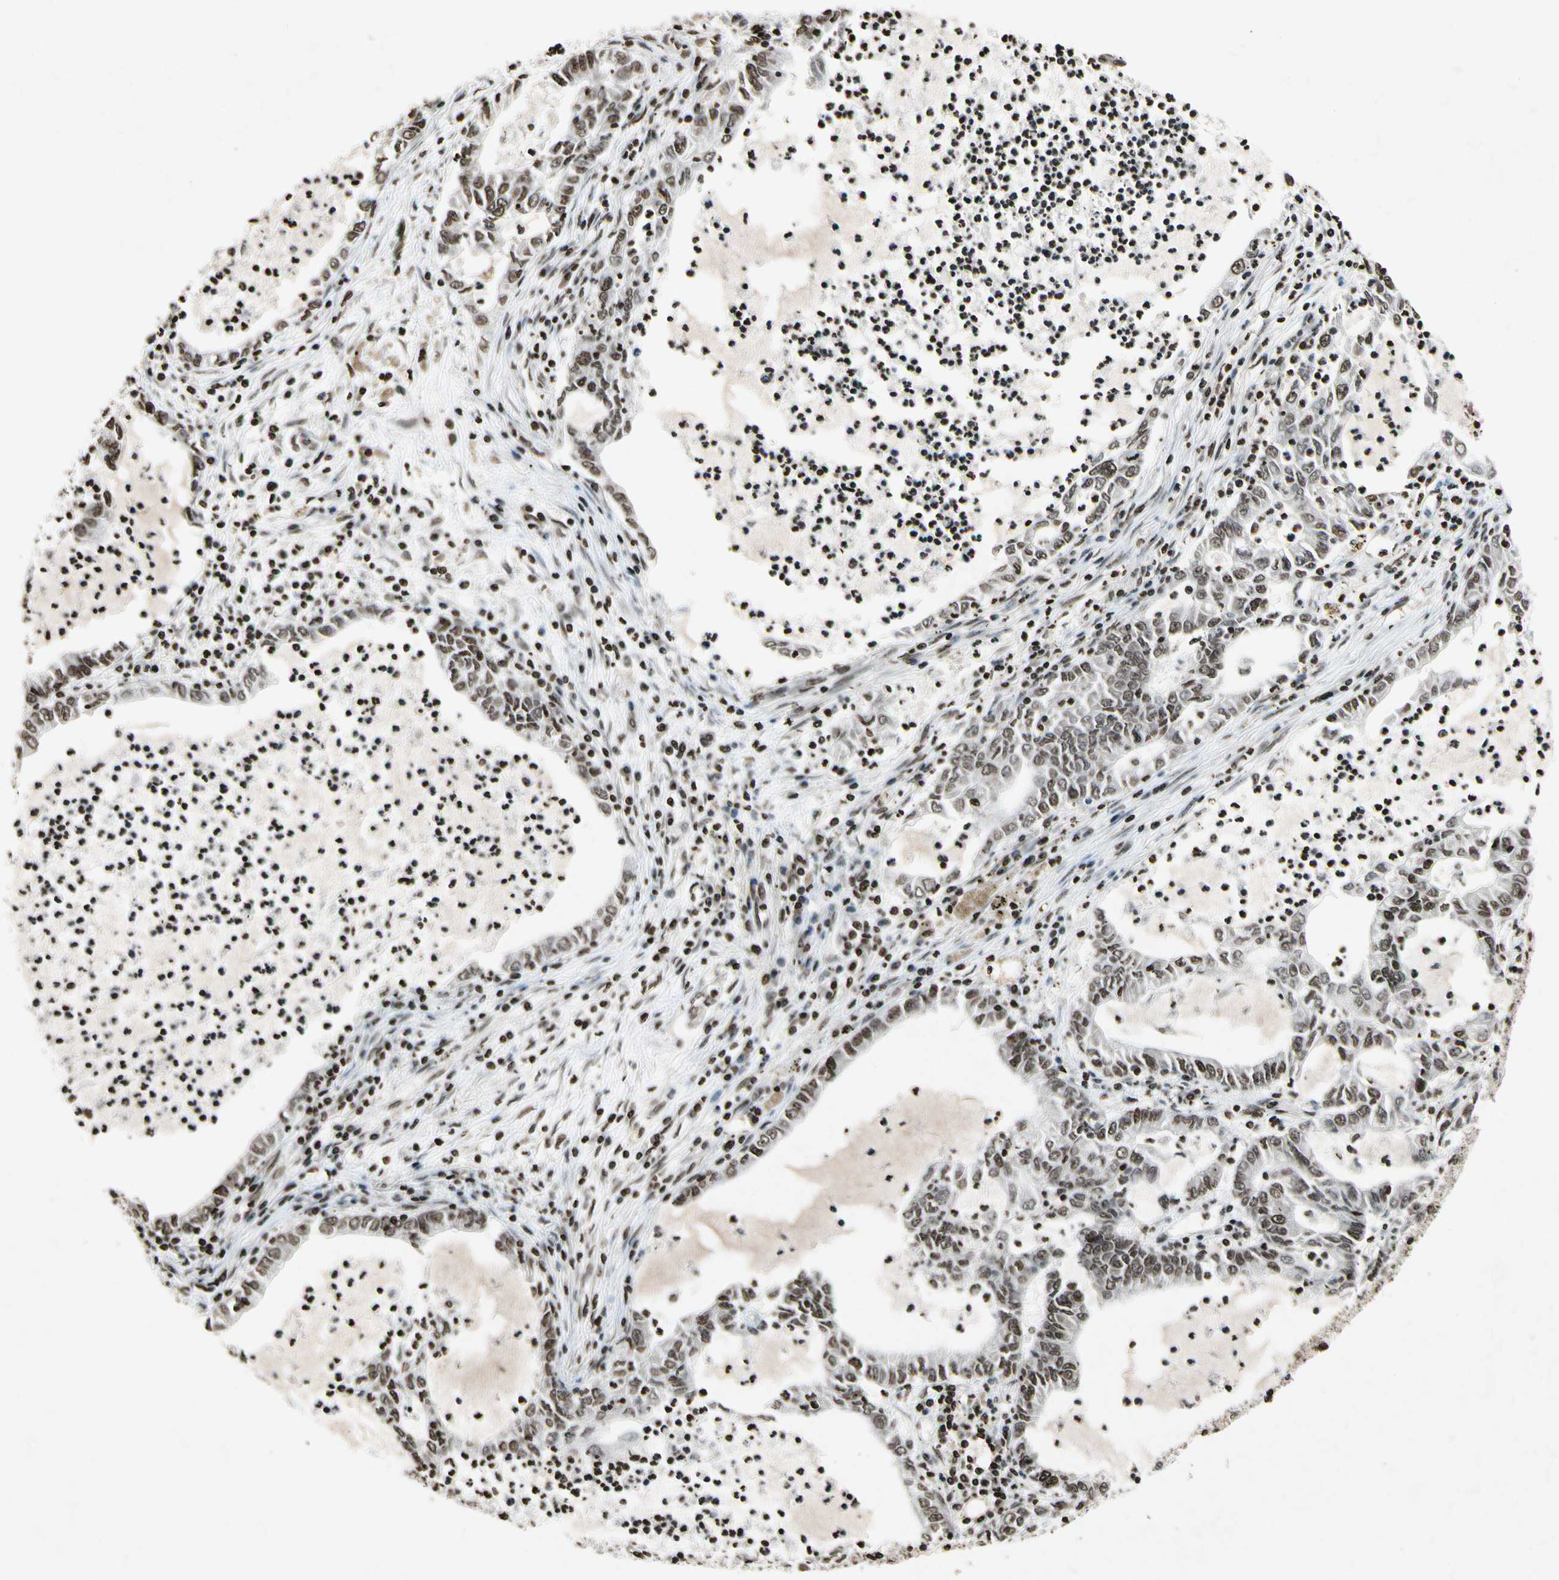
{"staining": {"intensity": "weak", "quantity": "25%-75%", "location": "nuclear"}, "tissue": "lung cancer", "cell_type": "Tumor cells", "image_type": "cancer", "snomed": [{"axis": "morphology", "description": "Adenocarcinoma, NOS"}, {"axis": "topography", "description": "Lung"}], "caption": "Immunohistochemistry of human lung cancer reveals low levels of weak nuclear positivity in approximately 25%-75% of tumor cells.", "gene": "HOXB3", "patient": {"sex": "female", "age": 51}}